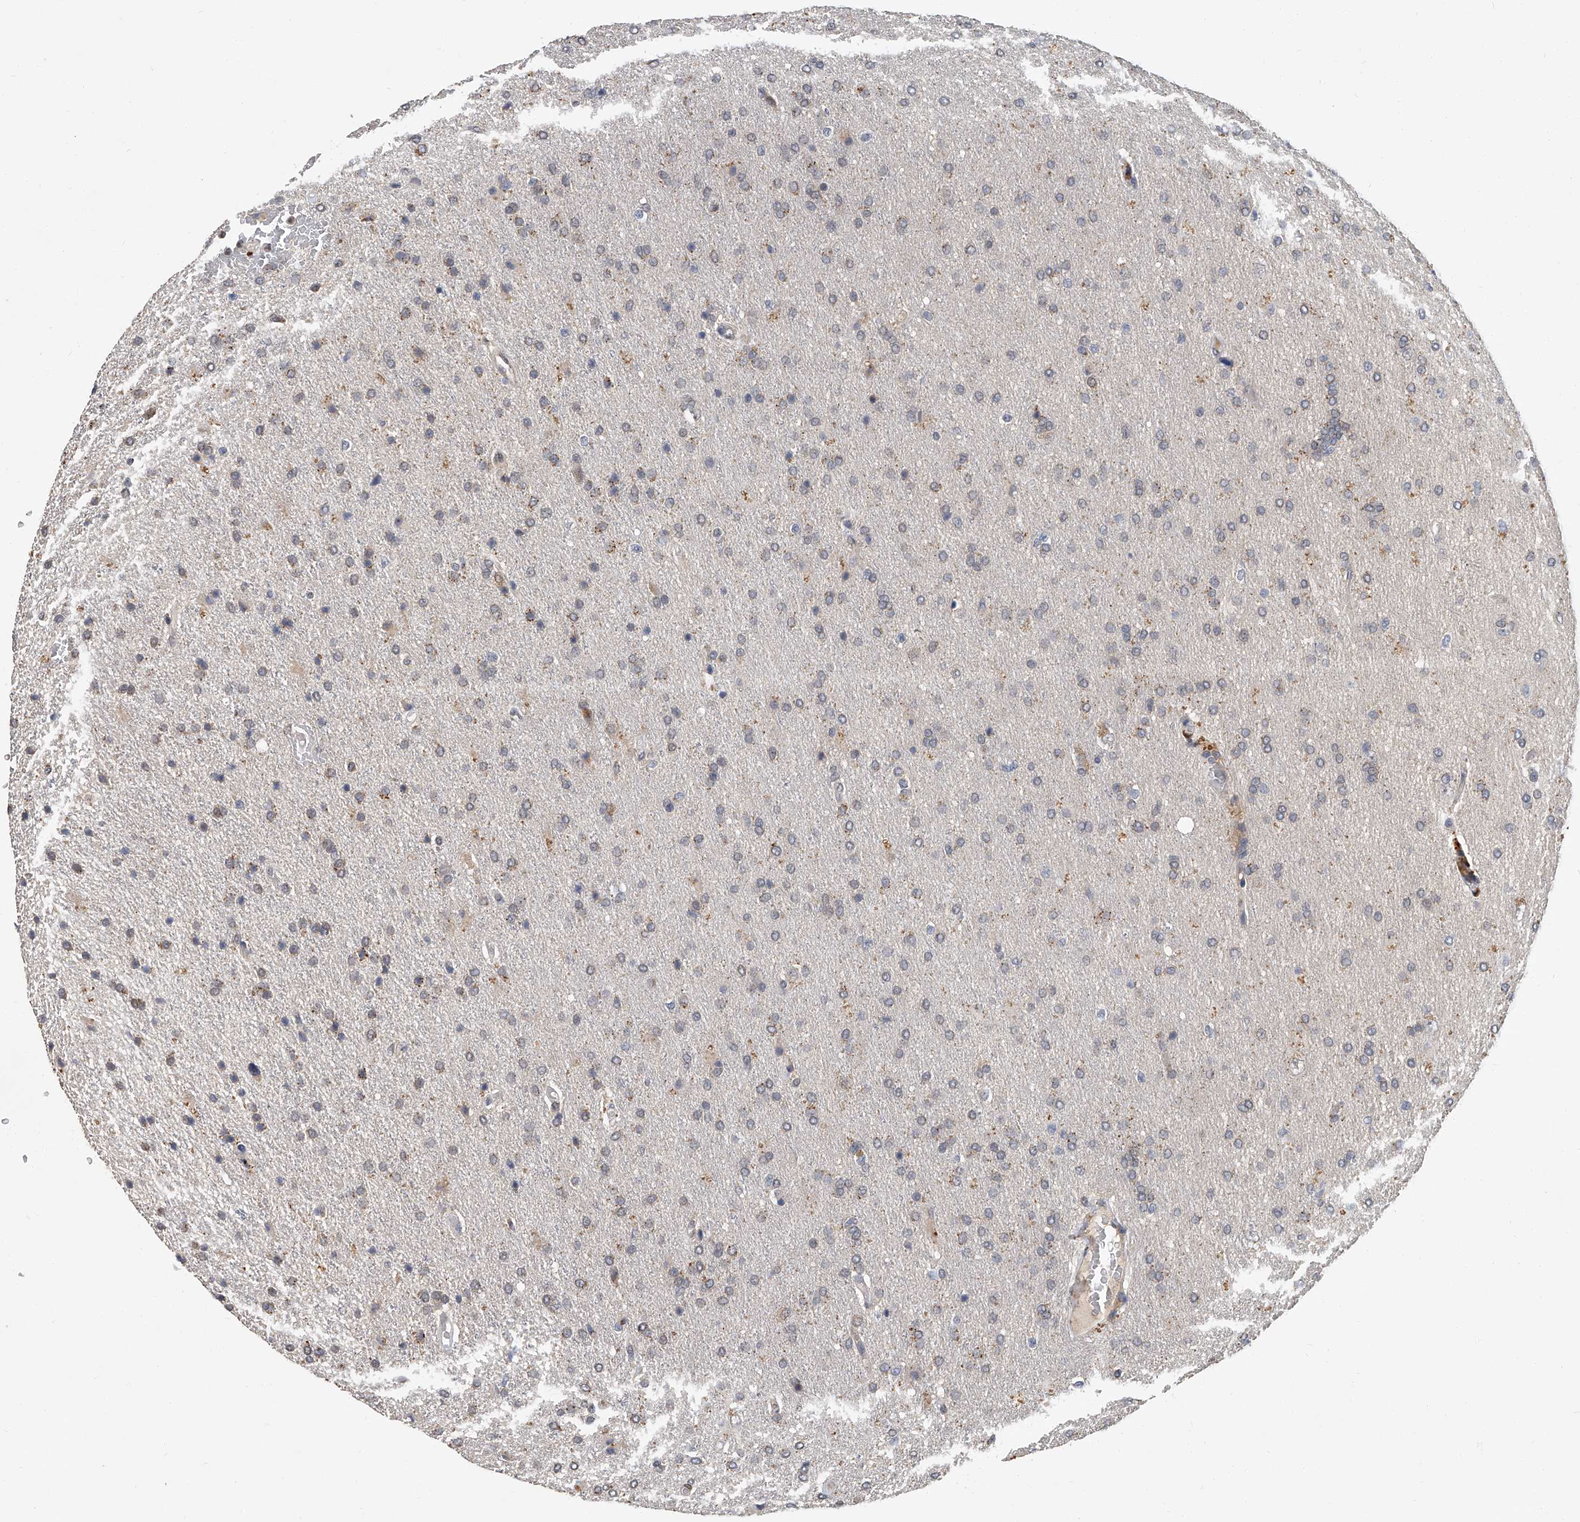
{"staining": {"intensity": "weak", "quantity": ">75%", "location": "cytoplasmic/membranous"}, "tissue": "glioma", "cell_type": "Tumor cells", "image_type": "cancer", "snomed": [{"axis": "morphology", "description": "Glioma, malignant, High grade"}, {"axis": "topography", "description": "Brain"}], "caption": "A brown stain labels weak cytoplasmic/membranous expression of a protein in glioma tumor cells. (DAB IHC with brightfield microscopy, high magnification).", "gene": "JAG2", "patient": {"sex": "male", "age": 72}}